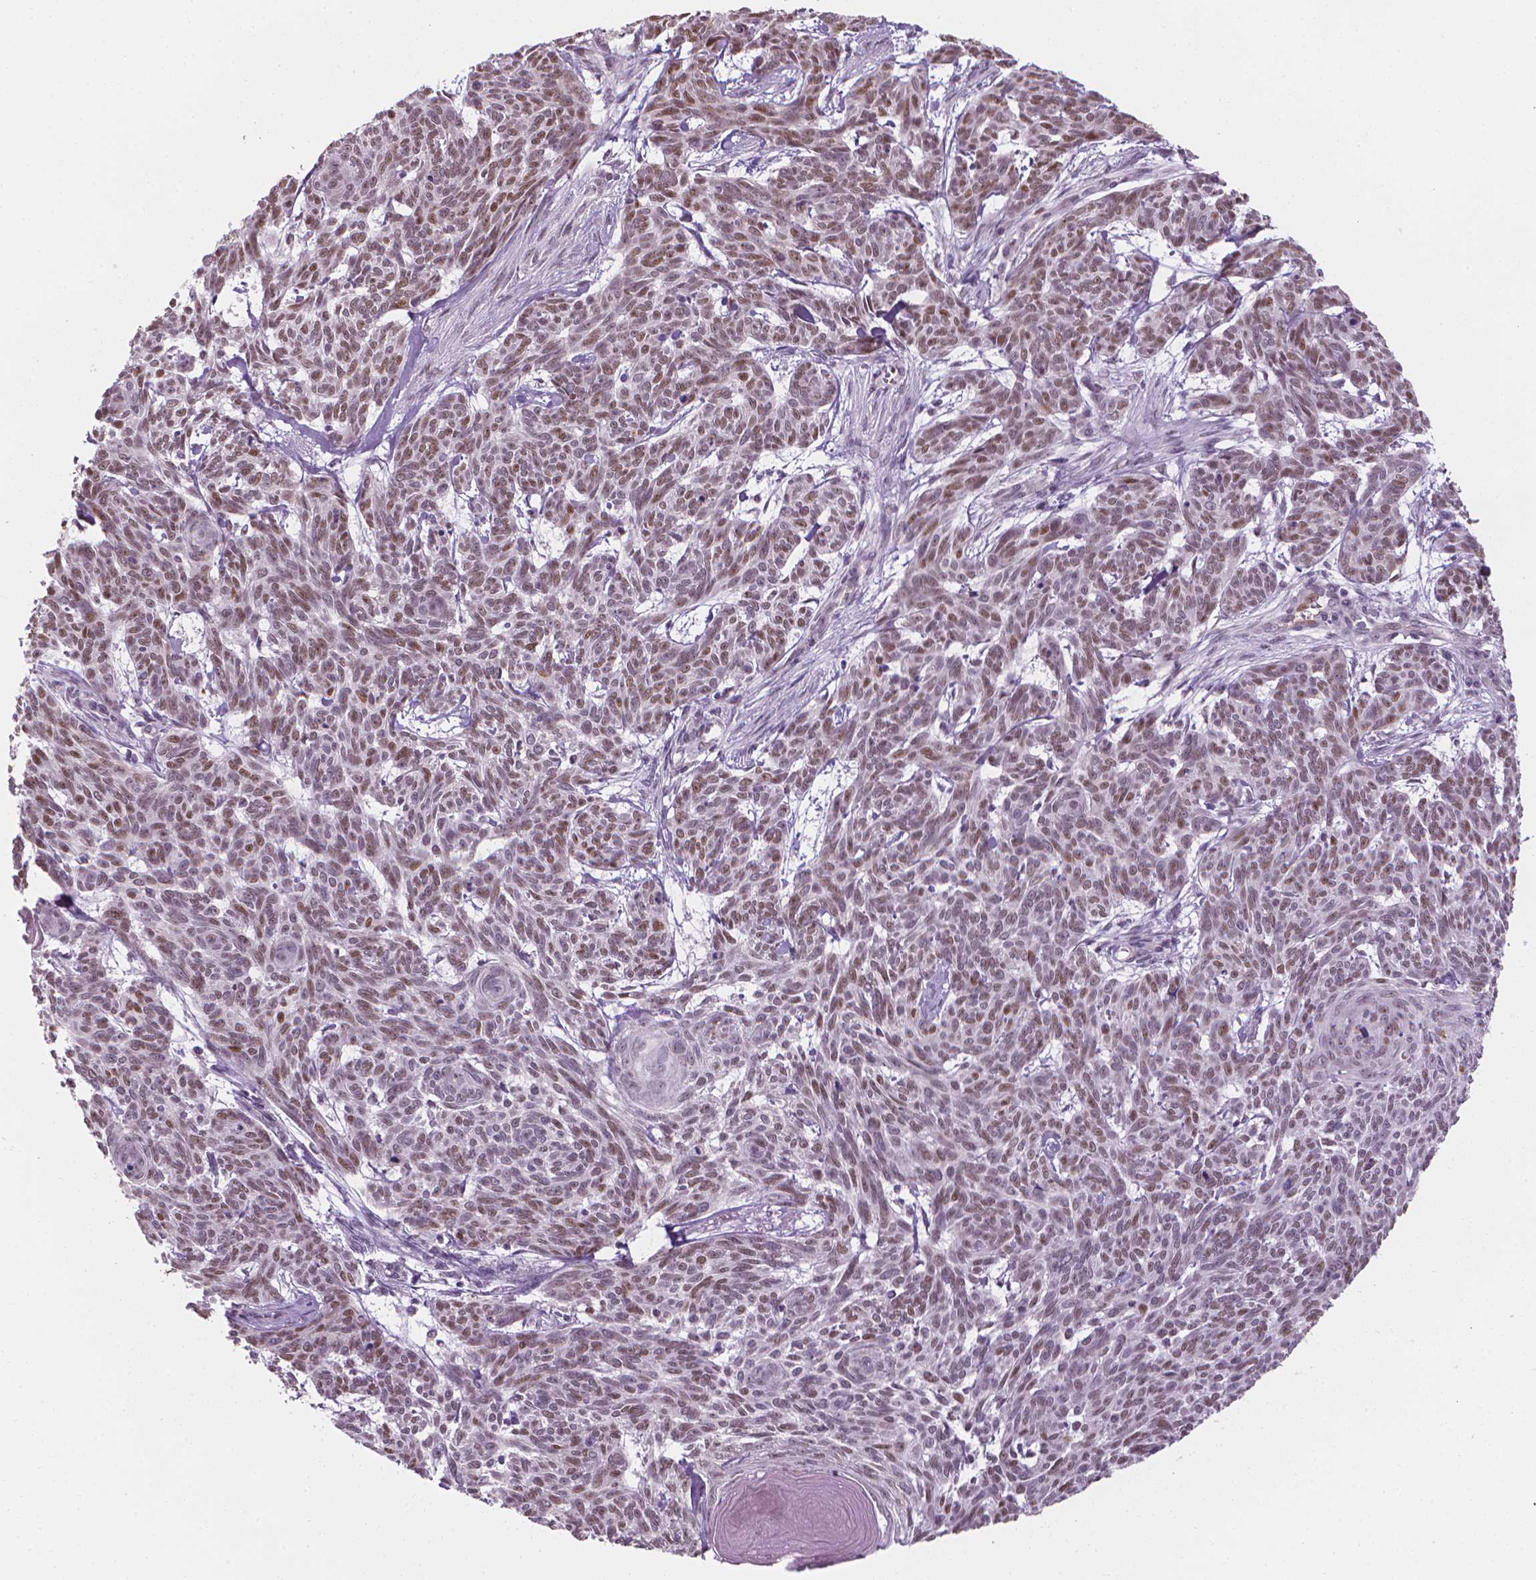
{"staining": {"intensity": "weak", "quantity": ">75%", "location": "nuclear"}, "tissue": "skin cancer", "cell_type": "Tumor cells", "image_type": "cancer", "snomed": [{"axis": "morphology", "description": "Basal cell carcinoma"}, {"axis": "topography", "description": "Skin"}], "caption": "The histopathology image displays immunohistochemical staining of basal cell carcinoma (skin). There is weak nuclear staining is seen in approximately >75% of tumor cells. The protein of interest is shown in brown color, while the nuclei are stained blue.", "gene": "CDKN1C", "patient": {"sex": "female", "age": 93}}